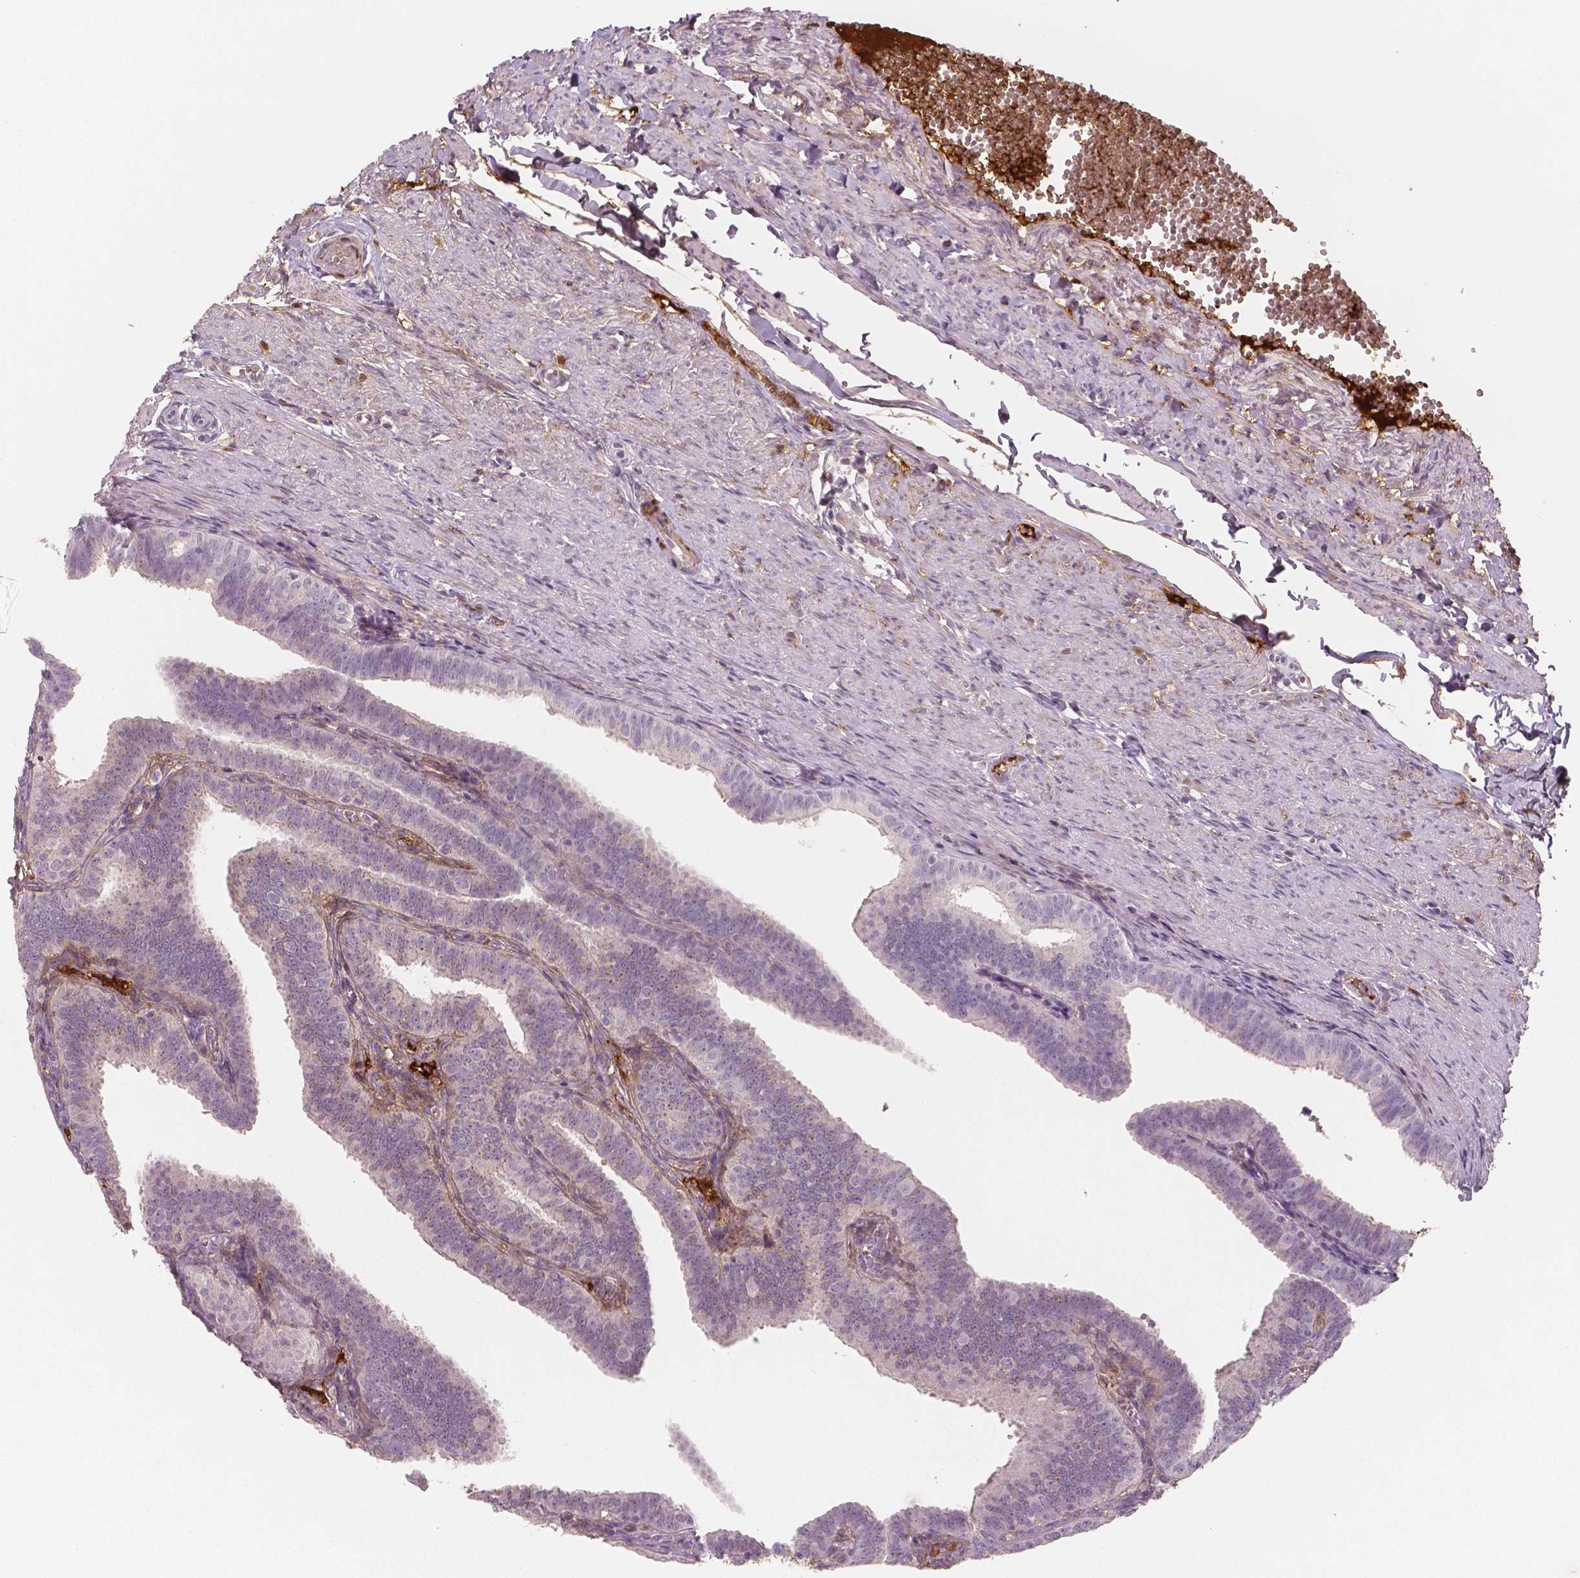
{"staining": {"intensity": "negative", "quantity": "none", "location": "none"}, "tissue": "fallopian tube", "cell_type": "Glandular cells", "image_type": "normal", "snomed": [{"axis": "morphology", "description": "Normal tissue, NOS"}, {"axis": "topography", "description": "Fallopian tube"}], "caption": "High power microscopy micrograph of an immunohistochemistry (IHC) histopathology image of unremarkable fallopian tube, revealing no significant staining in glandular cells.", "gene": "APOA4", "patient": {"sex": "female", "age": 25}}